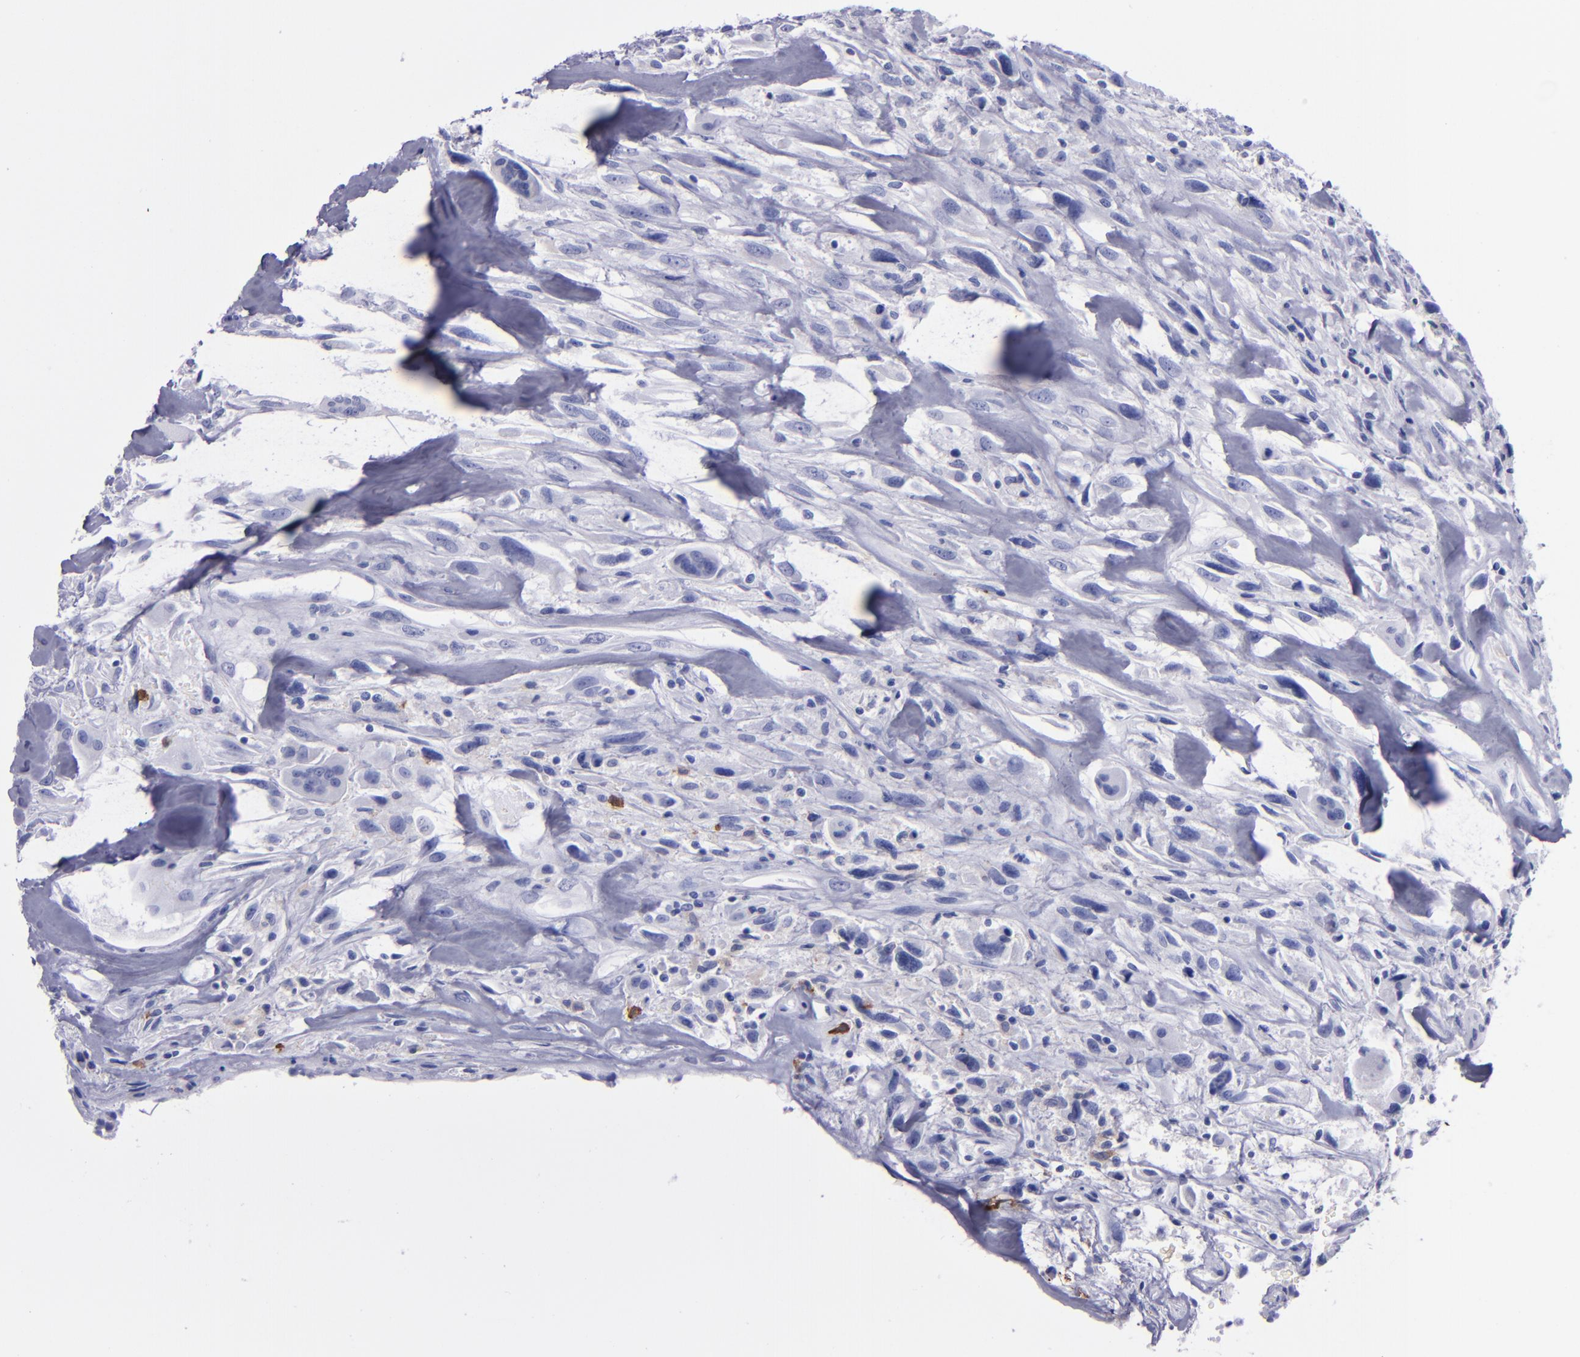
{"staining": {"intensity": "negative", "quantity": "none", "location": "none"}, "tissue": "breast cancer", "cell_type": "Tumor cells", "image_type": "cancer", "snomed": [{"axis": "morphology", "description": "Neoplasm, malignant, NOS"}, {"axis": "topography", "description": "Breast"}], "caption": "Immunohistochemistry (IHC) of breast cancer demonstrates no staining in tumor cells.", "gene": "CR1", "patient": {"sex": "female", "age": 50}}